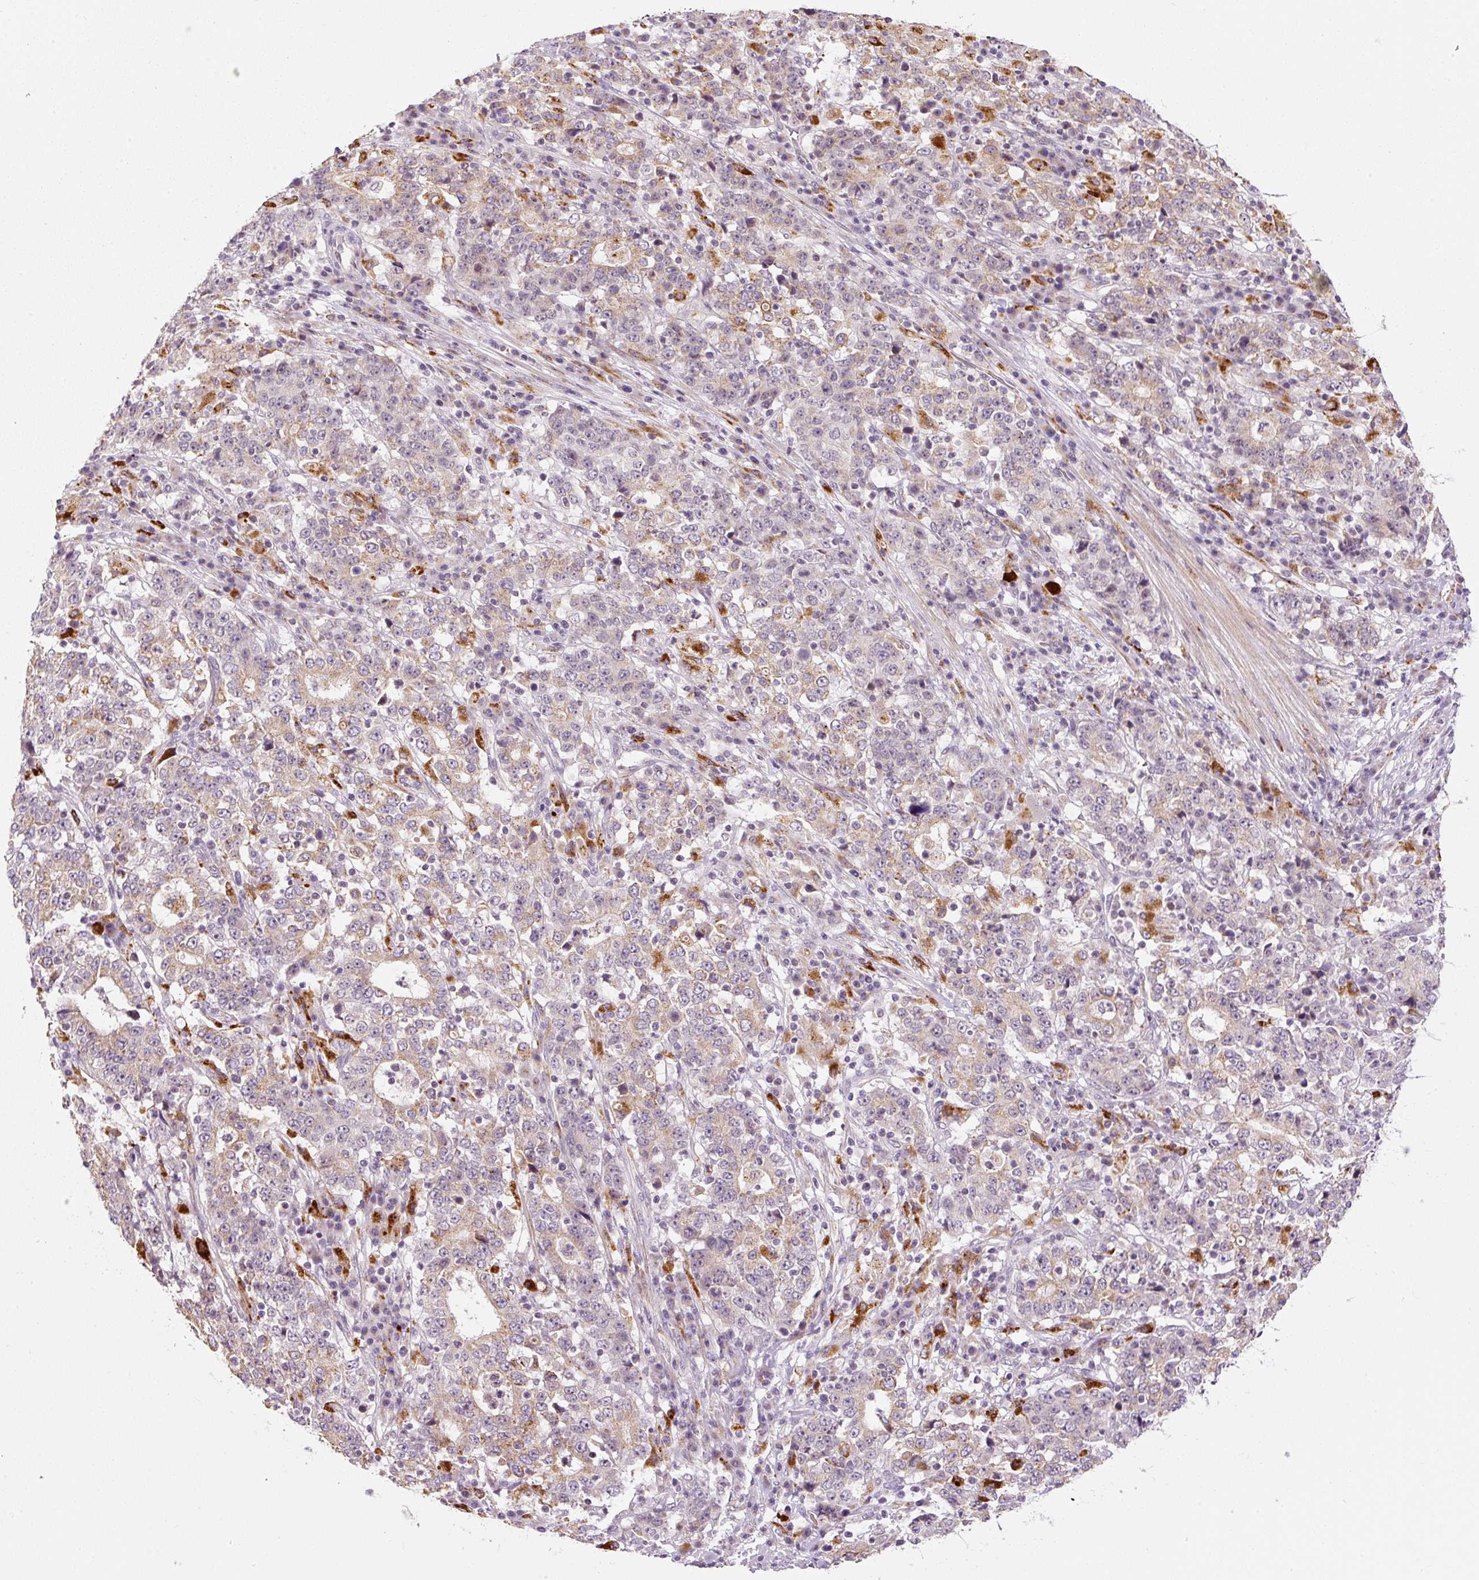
{"staining": {"intensity": "weak", "quantity": "25%-75%", "location": "cytoplasmic/membranous"}, "tissue": "stomach cancer", "cell_type": "Tumor cells", "image_type": "cancer", "snomed": [{"axis": "morphology", "description": "Adenocarcinoma, NOS"}, {"axis": "topography", "description": "Stomach"}], "caption": "The image demonstrates immunohistochemical staining of stomach cancer. There is weak cytoplasmic/membranous staining is identified in about 25%-75% of tumor cells.", "gene": "ZNF639", "patient": {"sex": "male", "age": 59}}